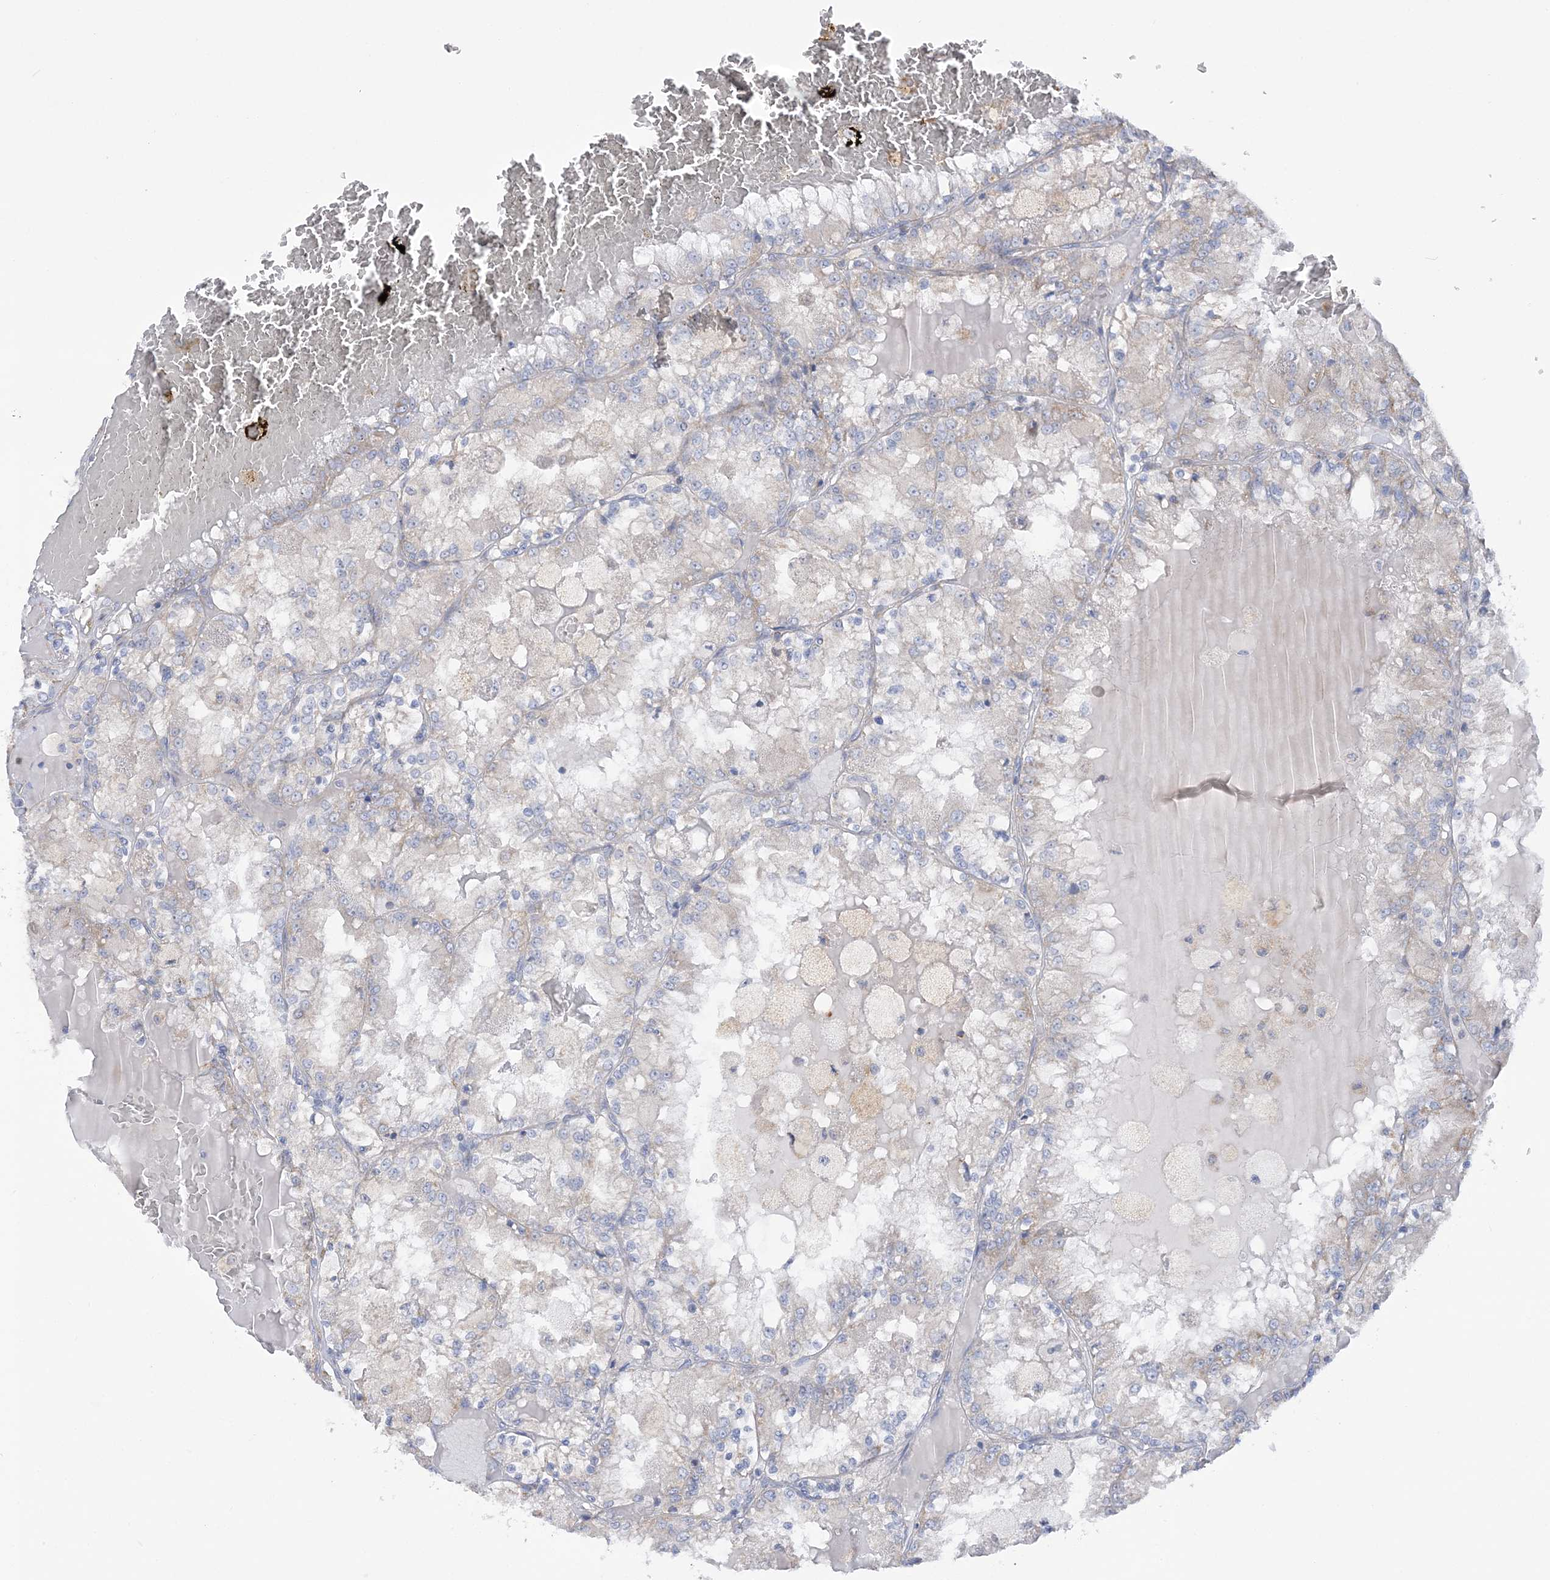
{"staining": {"intensity": "negative", "quantity": "none", "location": "none"}, "tissue": "renal cancer", "cell_type": "Tumor cells", "image_type": "cancer", "snomed": [{"axis": "morphology", "description": "Adenocarcinoma, NOS"}, {"axis": "topography", "description": "Kidney"}], "caption": "This is an IHC image of renal cancer (adenocarcinoma). There is no staining in tumor cells.", "gene": "MMADHC", "patient": {"sex": "female", "age": 56}}